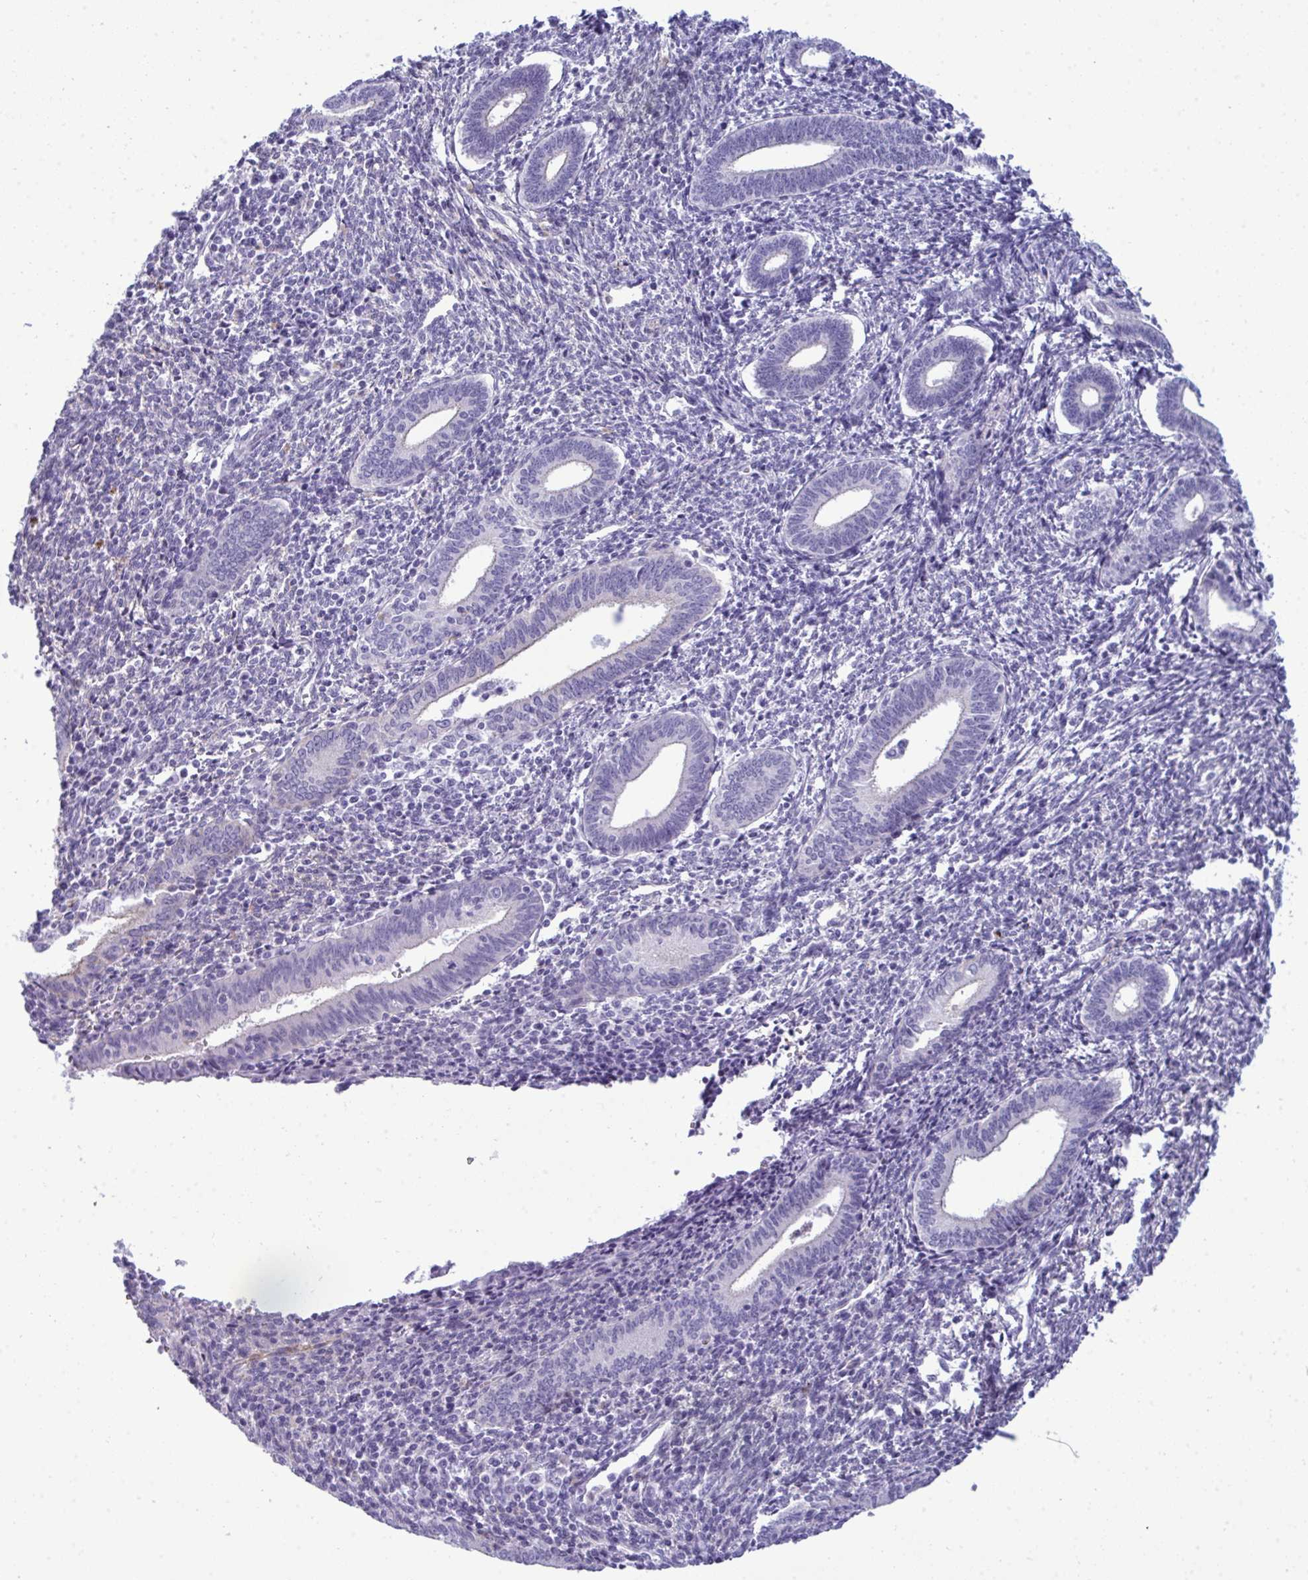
{"staining": {"intensity": "negative", "quantity": "none", "location": "none"}, "tissue": "endometrium", "cell_type": "Cells in endometrial stroma", "image_type": "normal", "snomed": [{"axis": "morphology", "description": "Normal tissue, NOS"}, {"axis": "topography", "description": "Endometrium"}], "caption": "Histopathology image shows no significant protein staining in cells in endometrial stroma of normal endometrium.", "gene": "MYH10", "patient": {"sex": "female", "age": 41}}